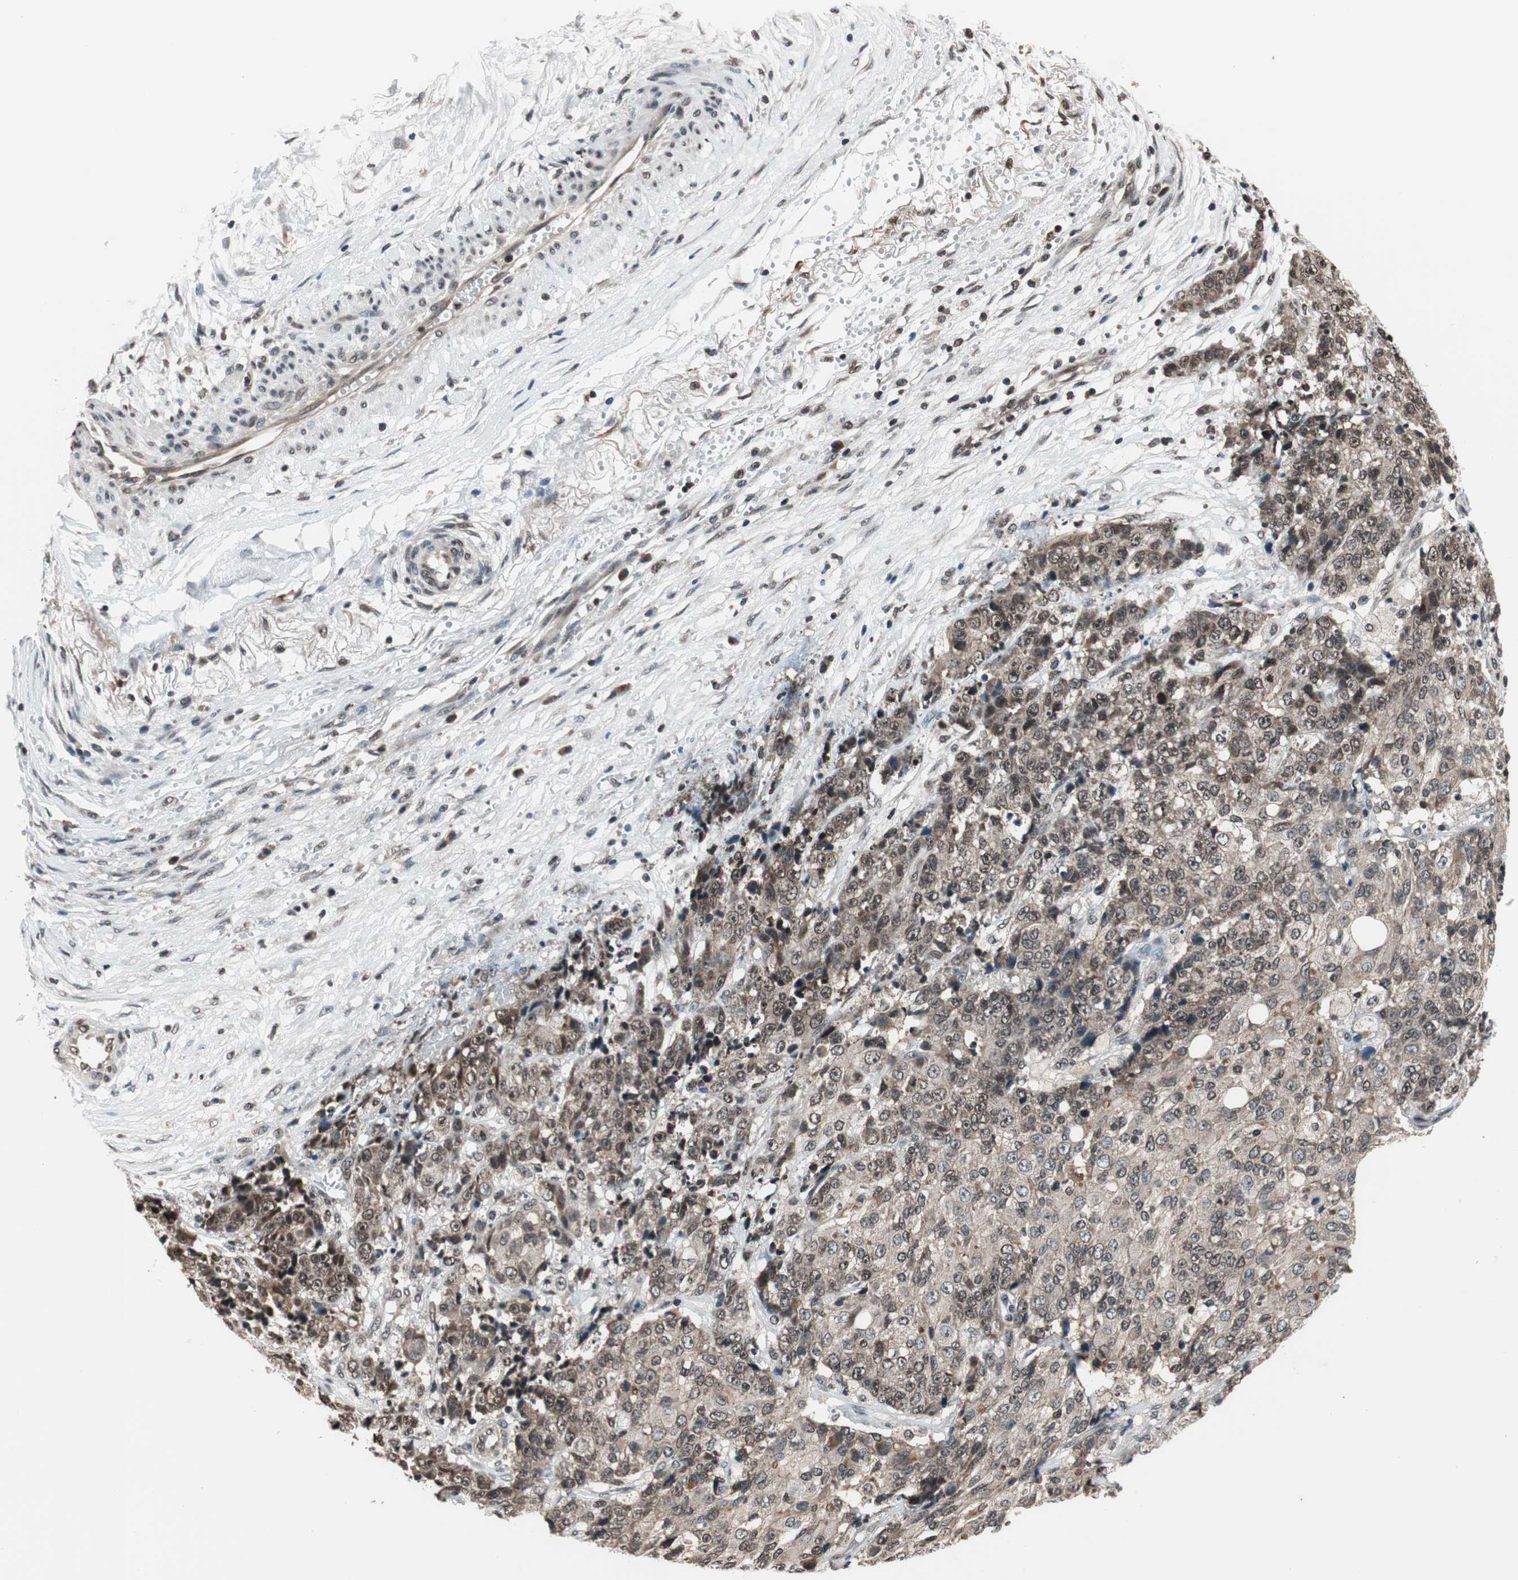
{"staining": {"intensity": "weak", "quantity": ">75%", "location": "cytoplasmic/membranous,nuclear"}, "tissue": "ovarian cancer", "cell_type": "Tumor cells", "image_type": "cancer", "snomed": [{"axis": "morphology", "description": "Carcinoma, endometroid"}, {"axis": "topography", "description": "Ovary"}], "caption": "IHC image of neoplastic tissue: ovarian cancer (endometroid carcinoma) stained using IHC exhibits low levels of weak protein expression localized specifically in the cytoplasmic/membranous and nuclear of tumor cells, appearing as a cytoplasmic/membranous and nuclear brown color.", "gene": "RFC1", "patient": {"sex": "female", "age": 42}}